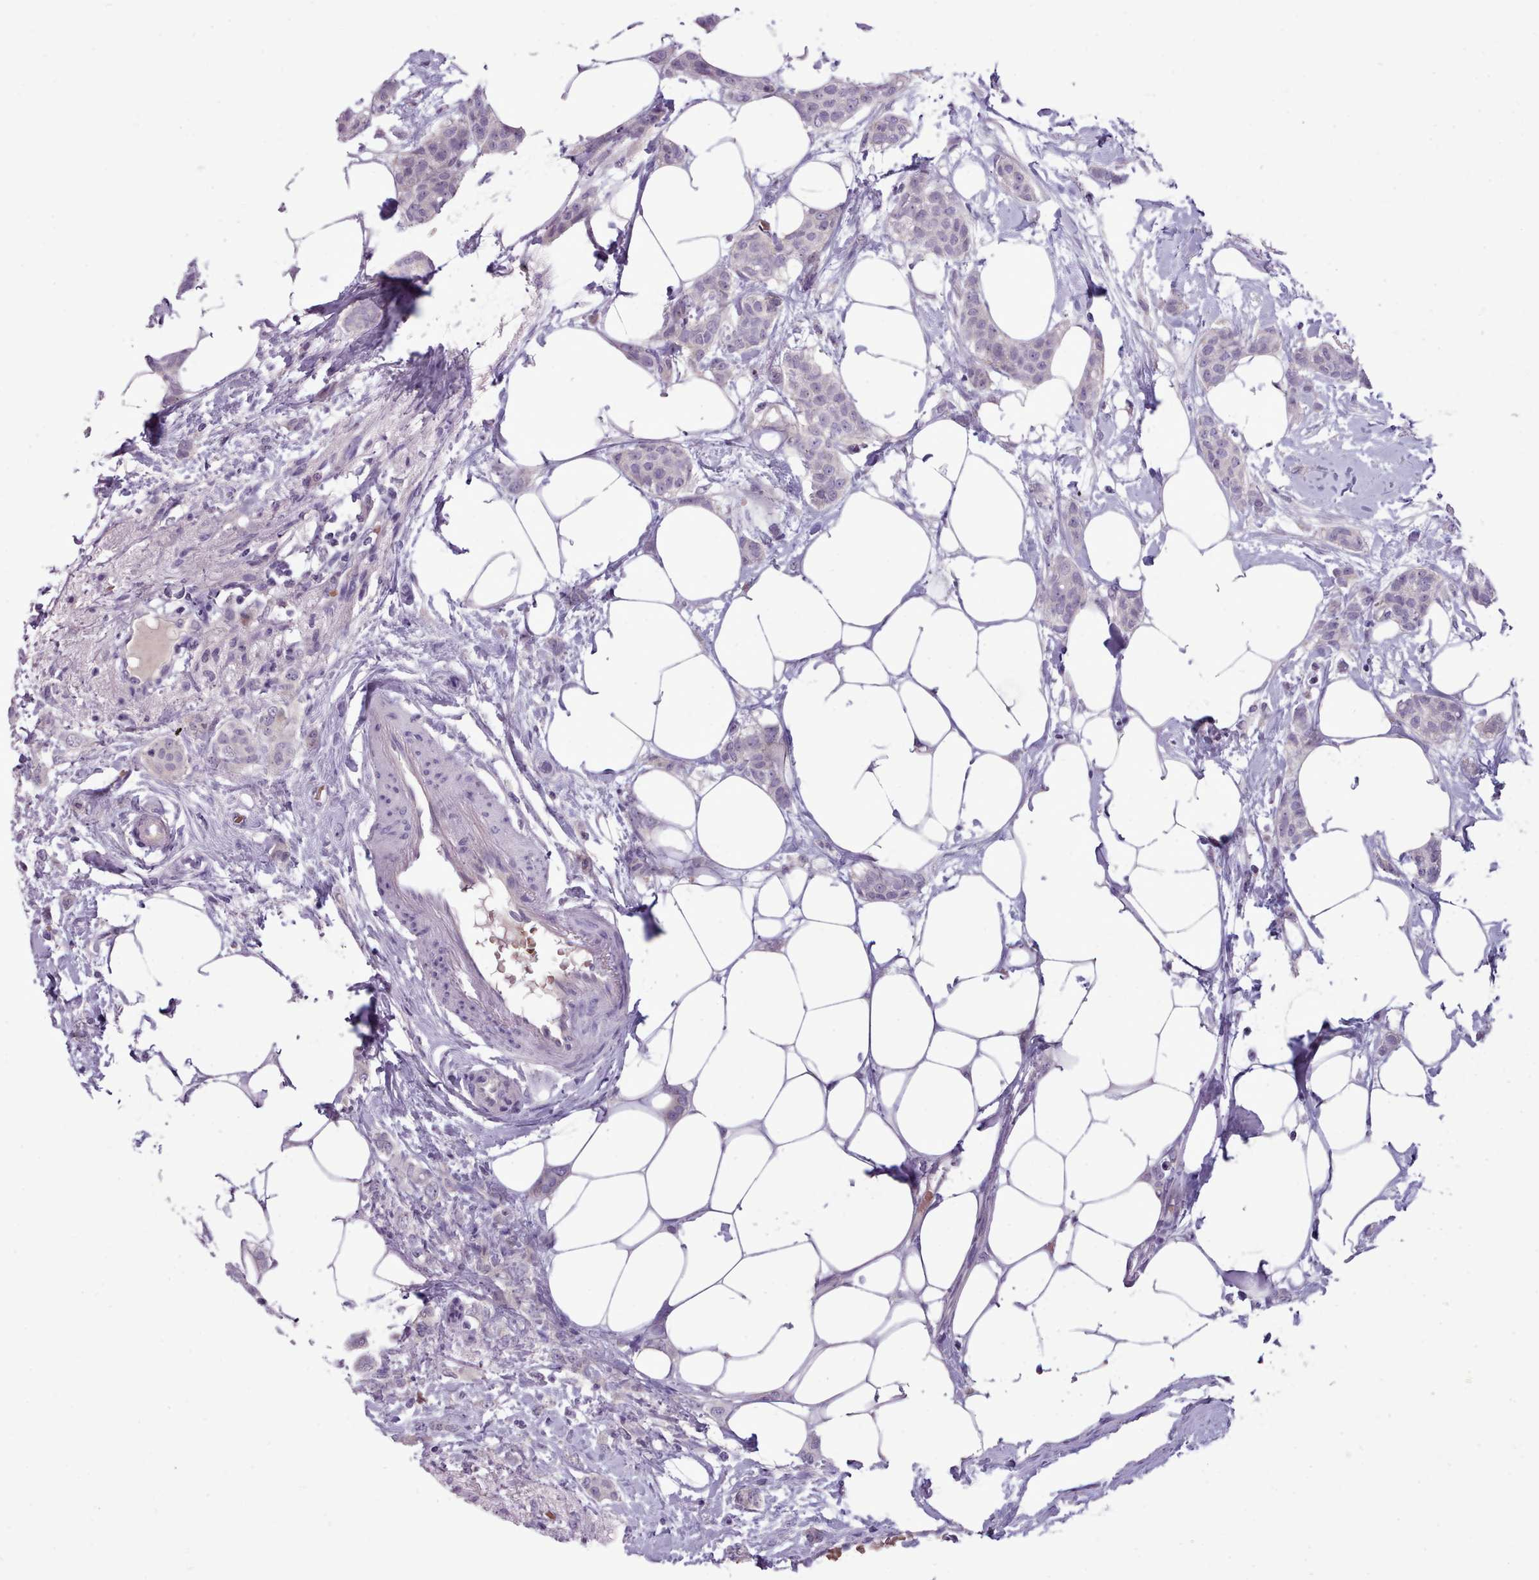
{"staining": {"intensity": "negative", "quantity": "none", "location": "none"}, "tissue": "breast cancer", "cell_type": "Tumor cells", "image_type": "cancer", "snomed": [{"axis": "morphology", "description": "Duct carcinoma"}, {"axis": "topography", "description": "Breast"}], "caption": "Breast invasive ductal carcinoma stained for a protein using immunohistochemistry (IHC) displays no positivity tumor cells.", "gene": "KCTD16", "patient": {"sex": "female", "age": 72}}